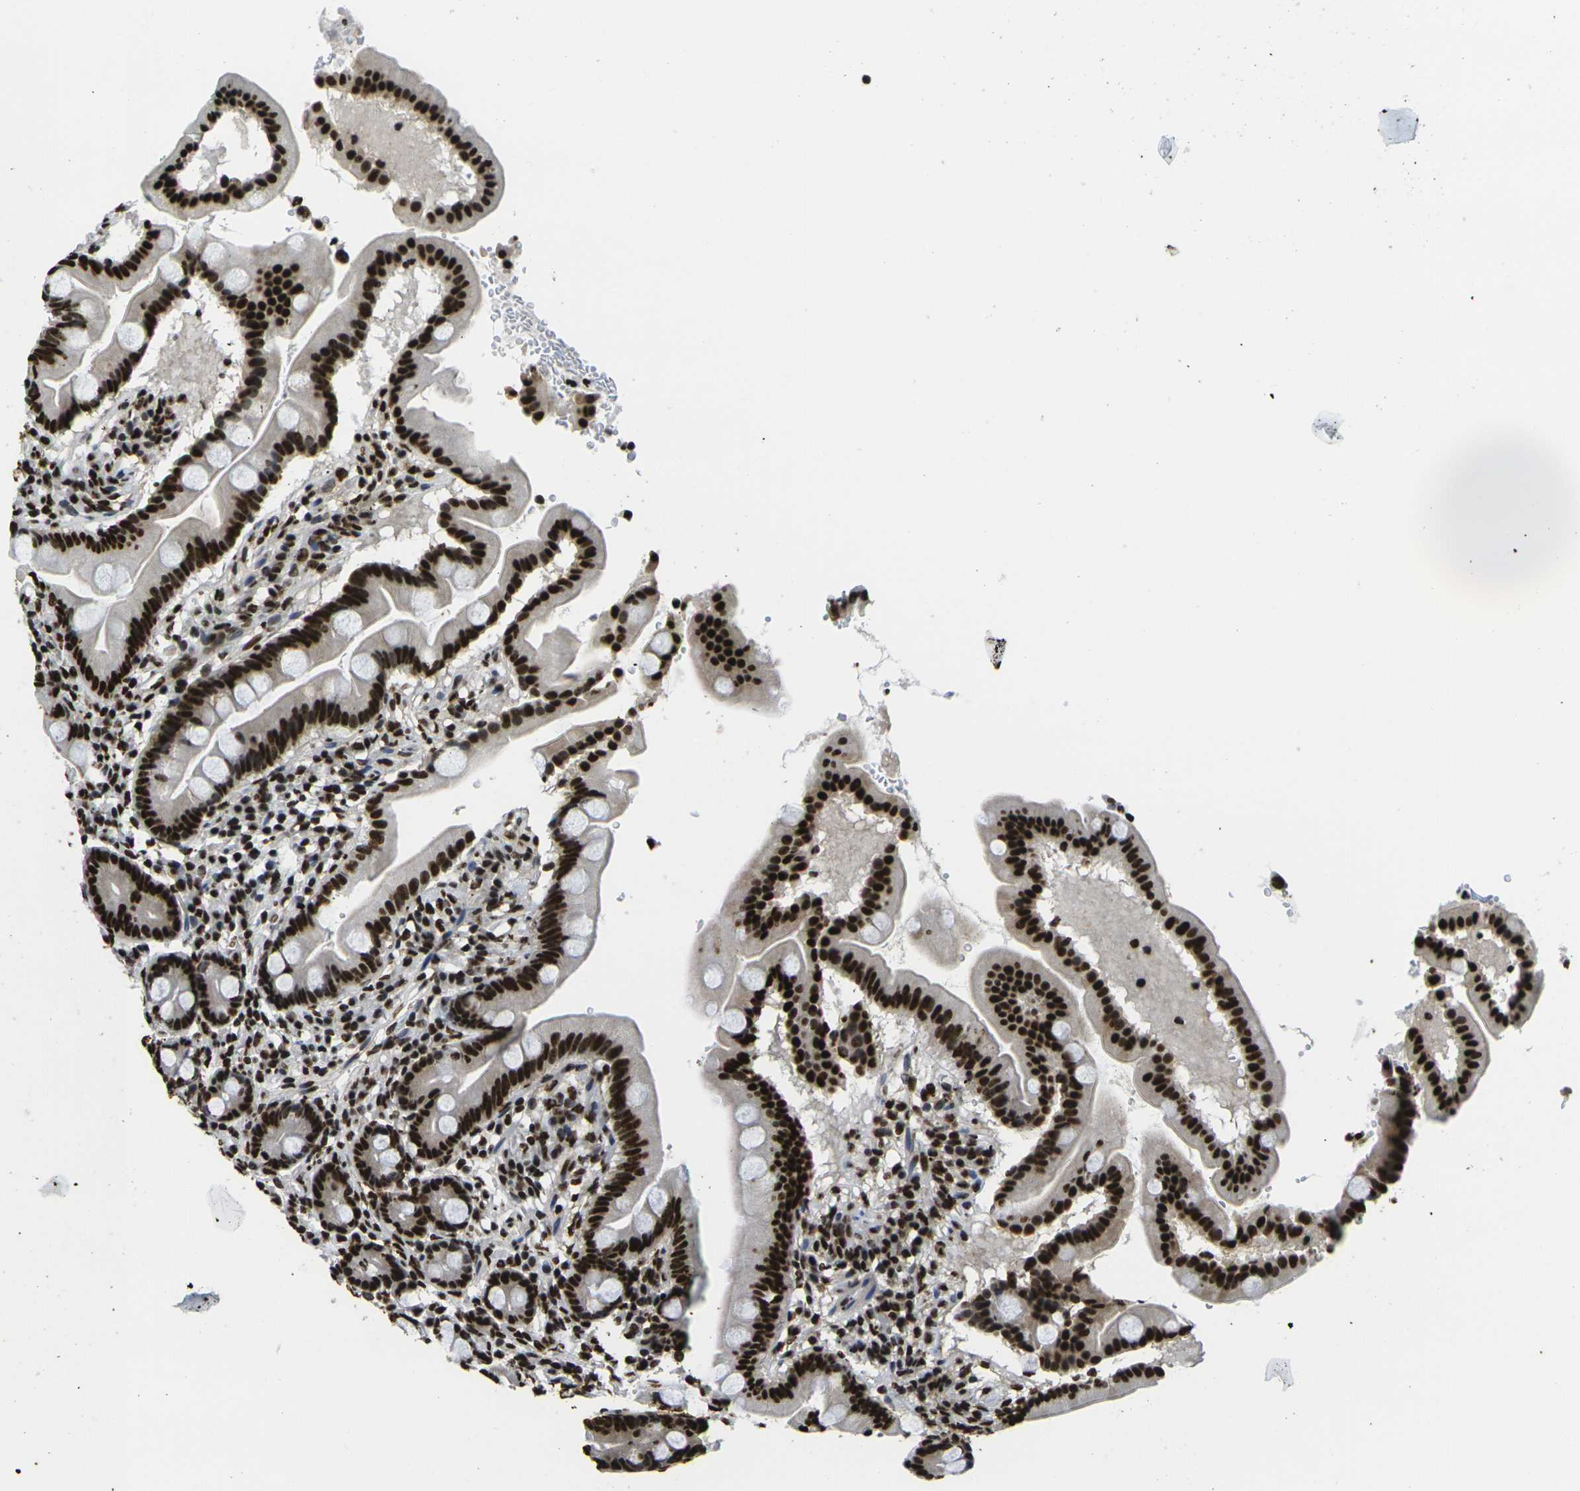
{"staining": {"intensity": "strong", "quantity": ">75%", "location": "nuclear"}, "tissue": "duodenum", "cell_type": "Glandular cells", "image_type": "normal", "snomed": [{"axis": "morphology", "description": "Normal tissue, NOS"}, {"axis": "topography", "description": "Duodenum"}], "caption": "Protein staining of unremarkable duodenum reveals strong nuclear expression in about >75% of glandular cells. (Stains: DAB (3,3'-diaminobenzidine) in brown, nuclei in blue, Microscopy: brightfield microscopy at high magnification).", "gene": "SMARCC1", "patient": {"sex": "male", "age": 50}}